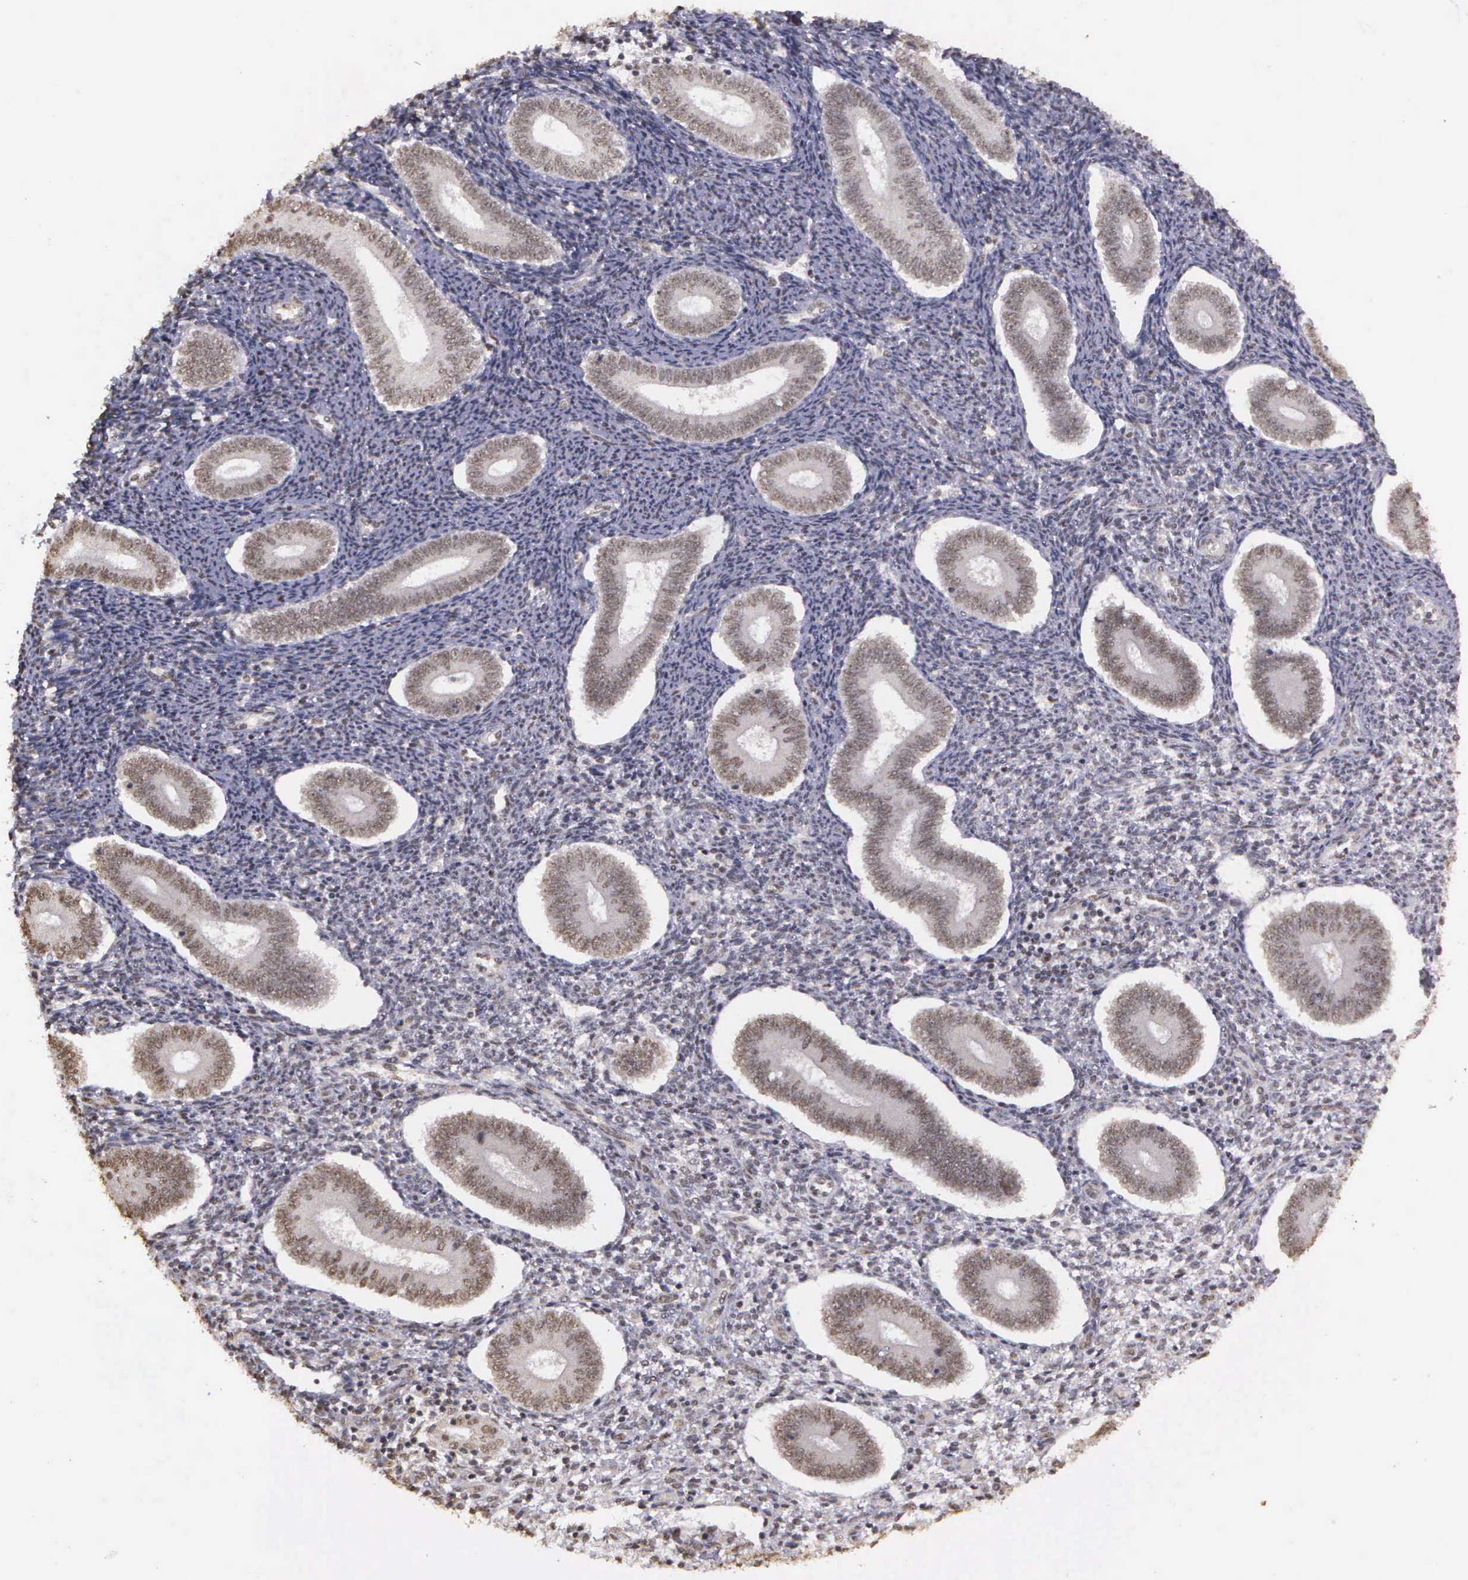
{"staining": {"intensity": "negative", "quantity": "none", "location": "none"}, "tissue": "endometrium", "cell_type": "Cells in endometrial stroma", "image_type": "normal", "snomed": [{"axis": "morphology", "description": "Normal tissue, NOS"}, {"axis": "topography", "description": "Endometrium"}], "caption": "Immunohistochemical staining of normal endometrium displays no significant expression in cells in endometrial stroma. (DAB immunohistochemistry visualized using brightfield microscopy, high magnification).", "gene": "ARMCX5", "patient": {"sex": "female", "age": 35}}